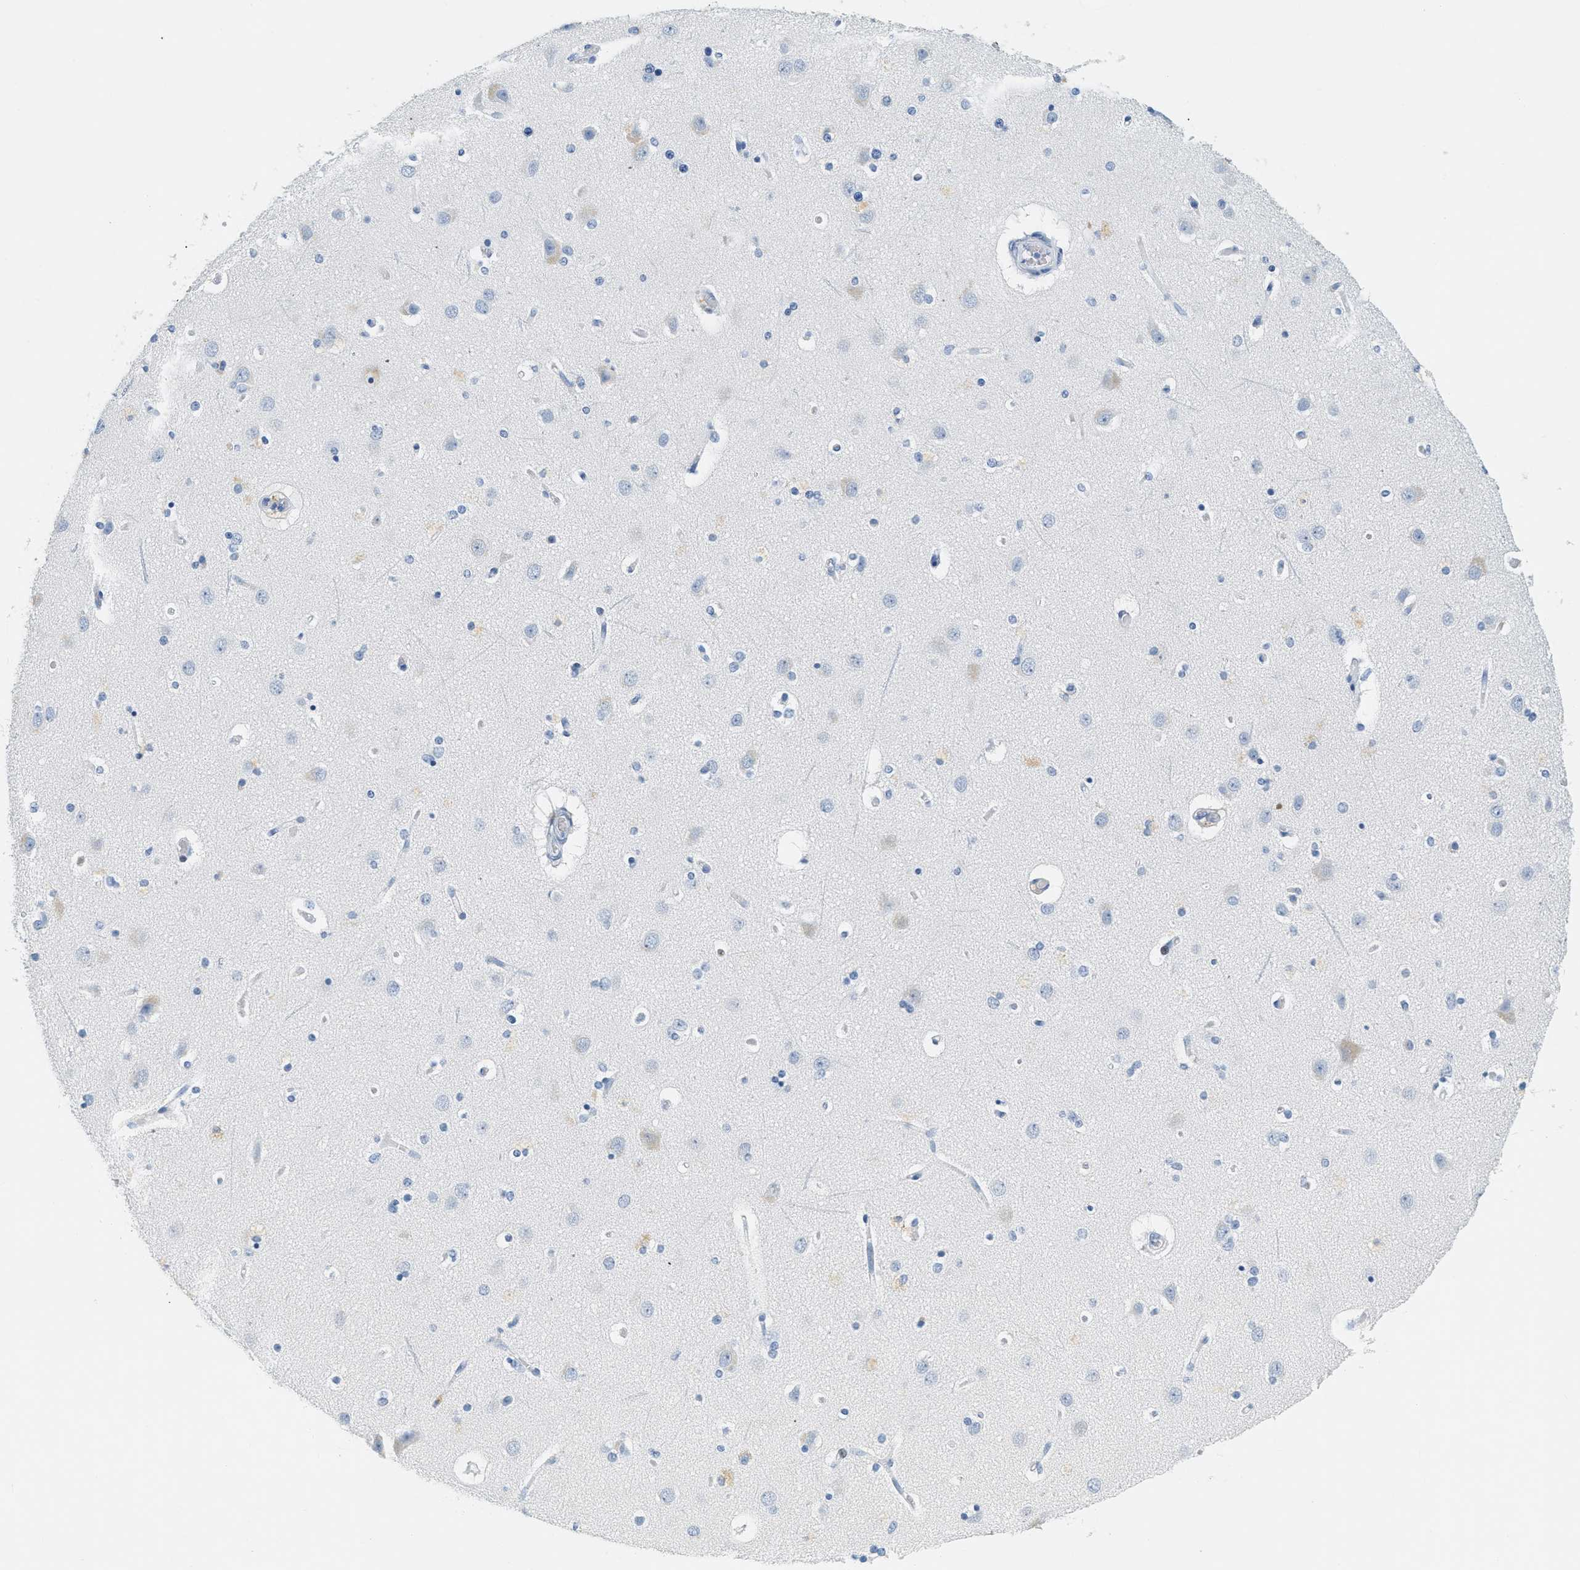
{"staining": {"intensity": "negative", "quantity": "none", "location": "none"}, "tissue": "cerebral cortex", "cell_type": "Endothelial cells", "image_type": "normal", "snomed": [{"axis": "morphology", "description": "Normal tissue, NOS"}, {"axis": "topography", "description": "Cerebral cortex"}], "caption": "An immunohistochemistry histopathology image of benign cerebral cortex is shown. There is no staining in endothelial cells of cerebral cortex. The staining was performed using DAB (3,3'-diaminobenzidine) to visualize the protein expression in brown, while the nuclei were stained in blue with hematoxylin (Magnification: 20x).", "gene": "LCN2", "patient": {"sex": "female", "age": 54}}